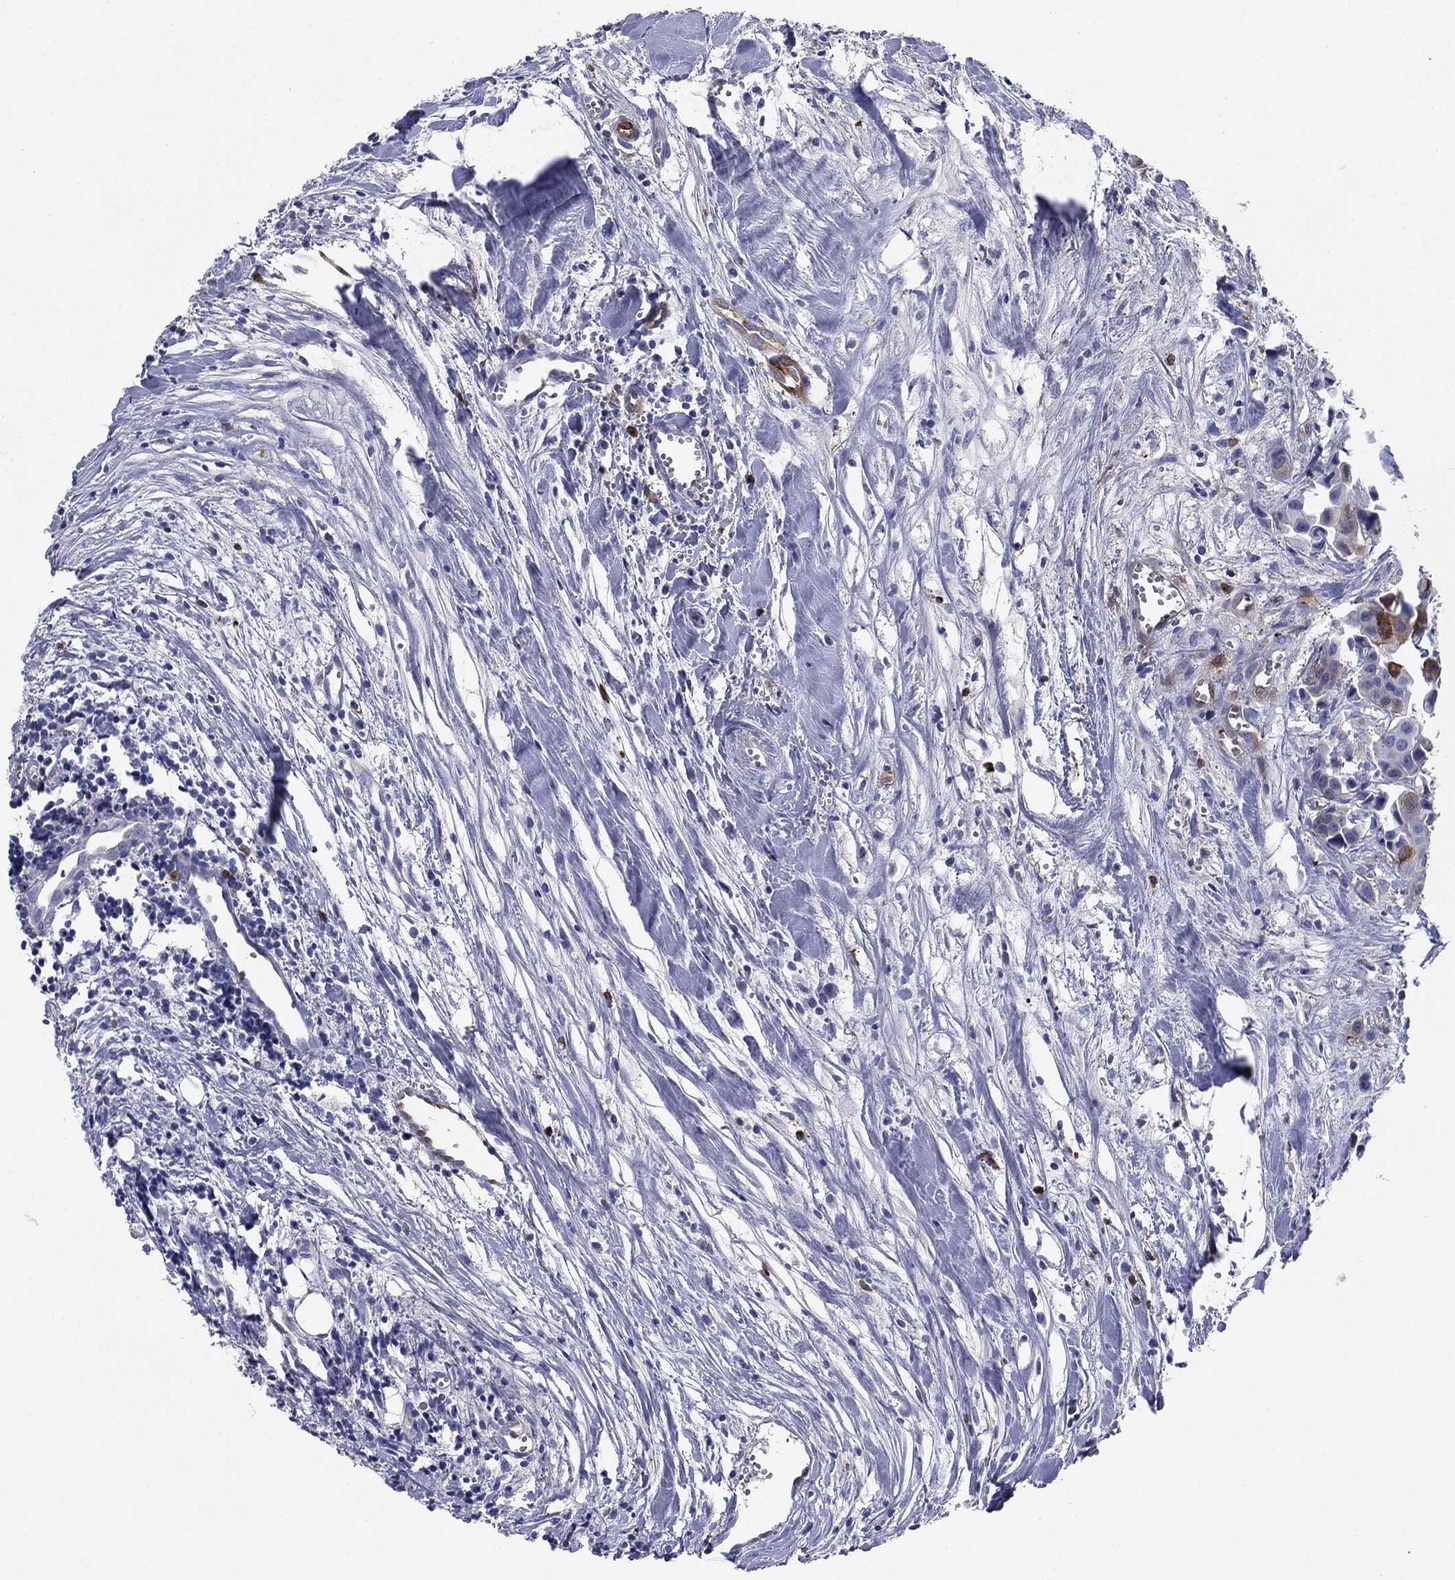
{"staining": {"intensity": "negative", "quantity": "none", "location": "none"}, "tissue": "head and neck cancer", "cell_type": "Tumor cells", "image_type": "cancer", "snomed": [{"axis": "morphology", "description": "Adenocarcinoma, NOS"}, {"axis": "topography", "description": "Head-Neck"}], "caption": "Immunohistochemistry (IHC) of head and neck cancer displays no expression in tumor cells.", "gene": "STMN1", "patient": {"sex": "male", "age": 76}}